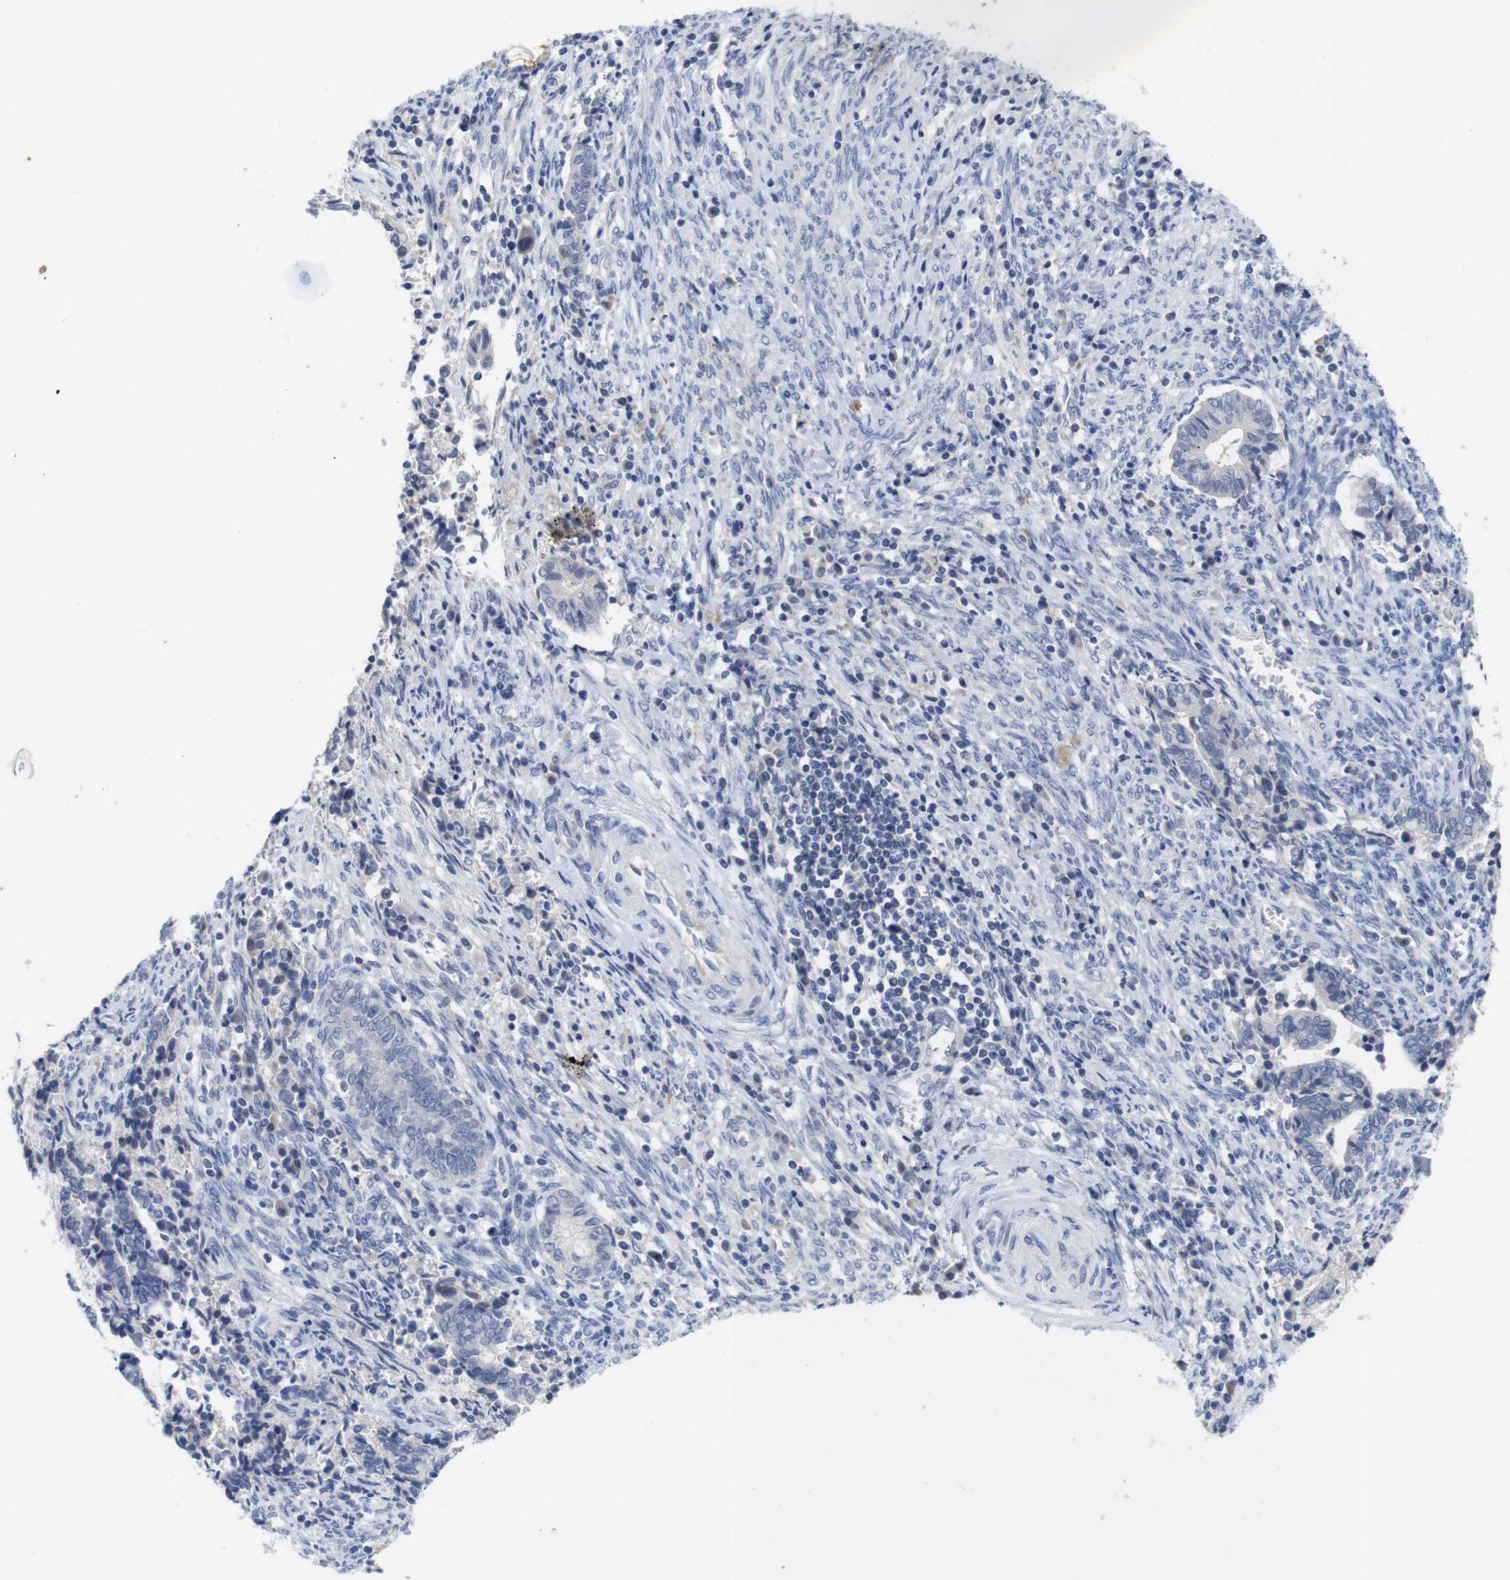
{"staining": {"intensity": "negative", "quantity": "none", "location": "none"}, "tissue": "cervical cancer", "cell_type": "Tumor cells", "image_type": "cancer", "snomed": [{"axis": "morphology", "description": "Adenocarcinoma, NOS"}, {"axis": "topography", "description": "Cervix"}], "caption": "Immunohistochemistry (IHC) of human cervical adenocarcinoma demonstrates no positivity in tumor cells. The staining was performed using DAB to visualize the protein expression in brown, while the nuclei were stained in blue with hematoxylin (Magnification: 20x).", "gene": "TNNI3", "patient": {"sex": "female", "age": 44}}